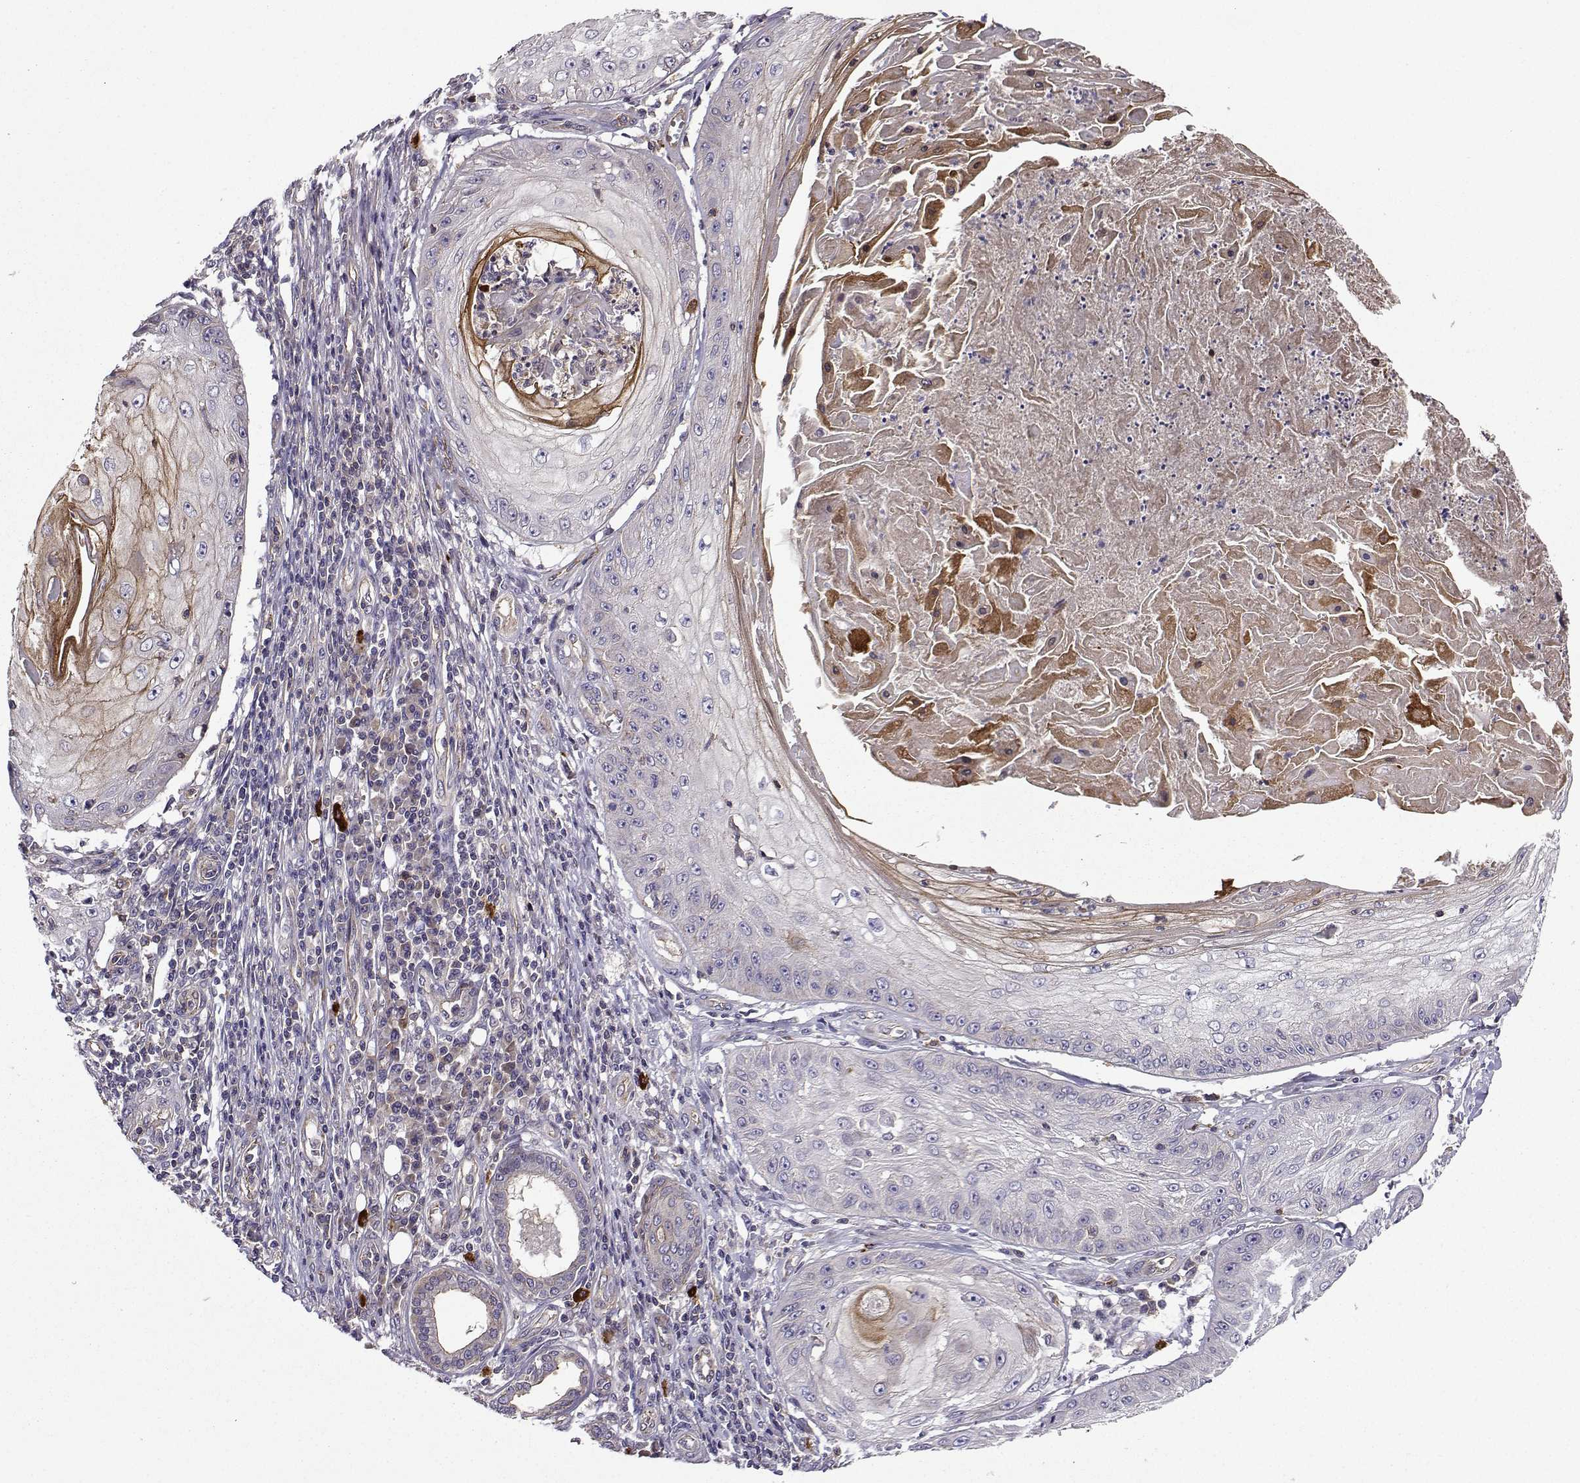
{"staining": {"intensity": "moderate", "quantity": "<25%", "location": "cytoplasmic/membranous"}, "tissue": "skin cancer", "cell_type": "Tumor cells", "image_type": "cancer", "snomed": [{"axis": "morphology", "description": "Squamous cell carcinoma, NOS"}, {"axis": "topography", "description": "Skin"}], "caption": "Immunohistochemical staining of human skin cancer exhibits low levels of moderate cytoplasmic/membranous protein expression in about <25% of tumor cells. The protein is shown in brown color, while the nuclei are stained blue.", "gene": "ITGB8", "patient": {"sex": "male", "age": 70}}